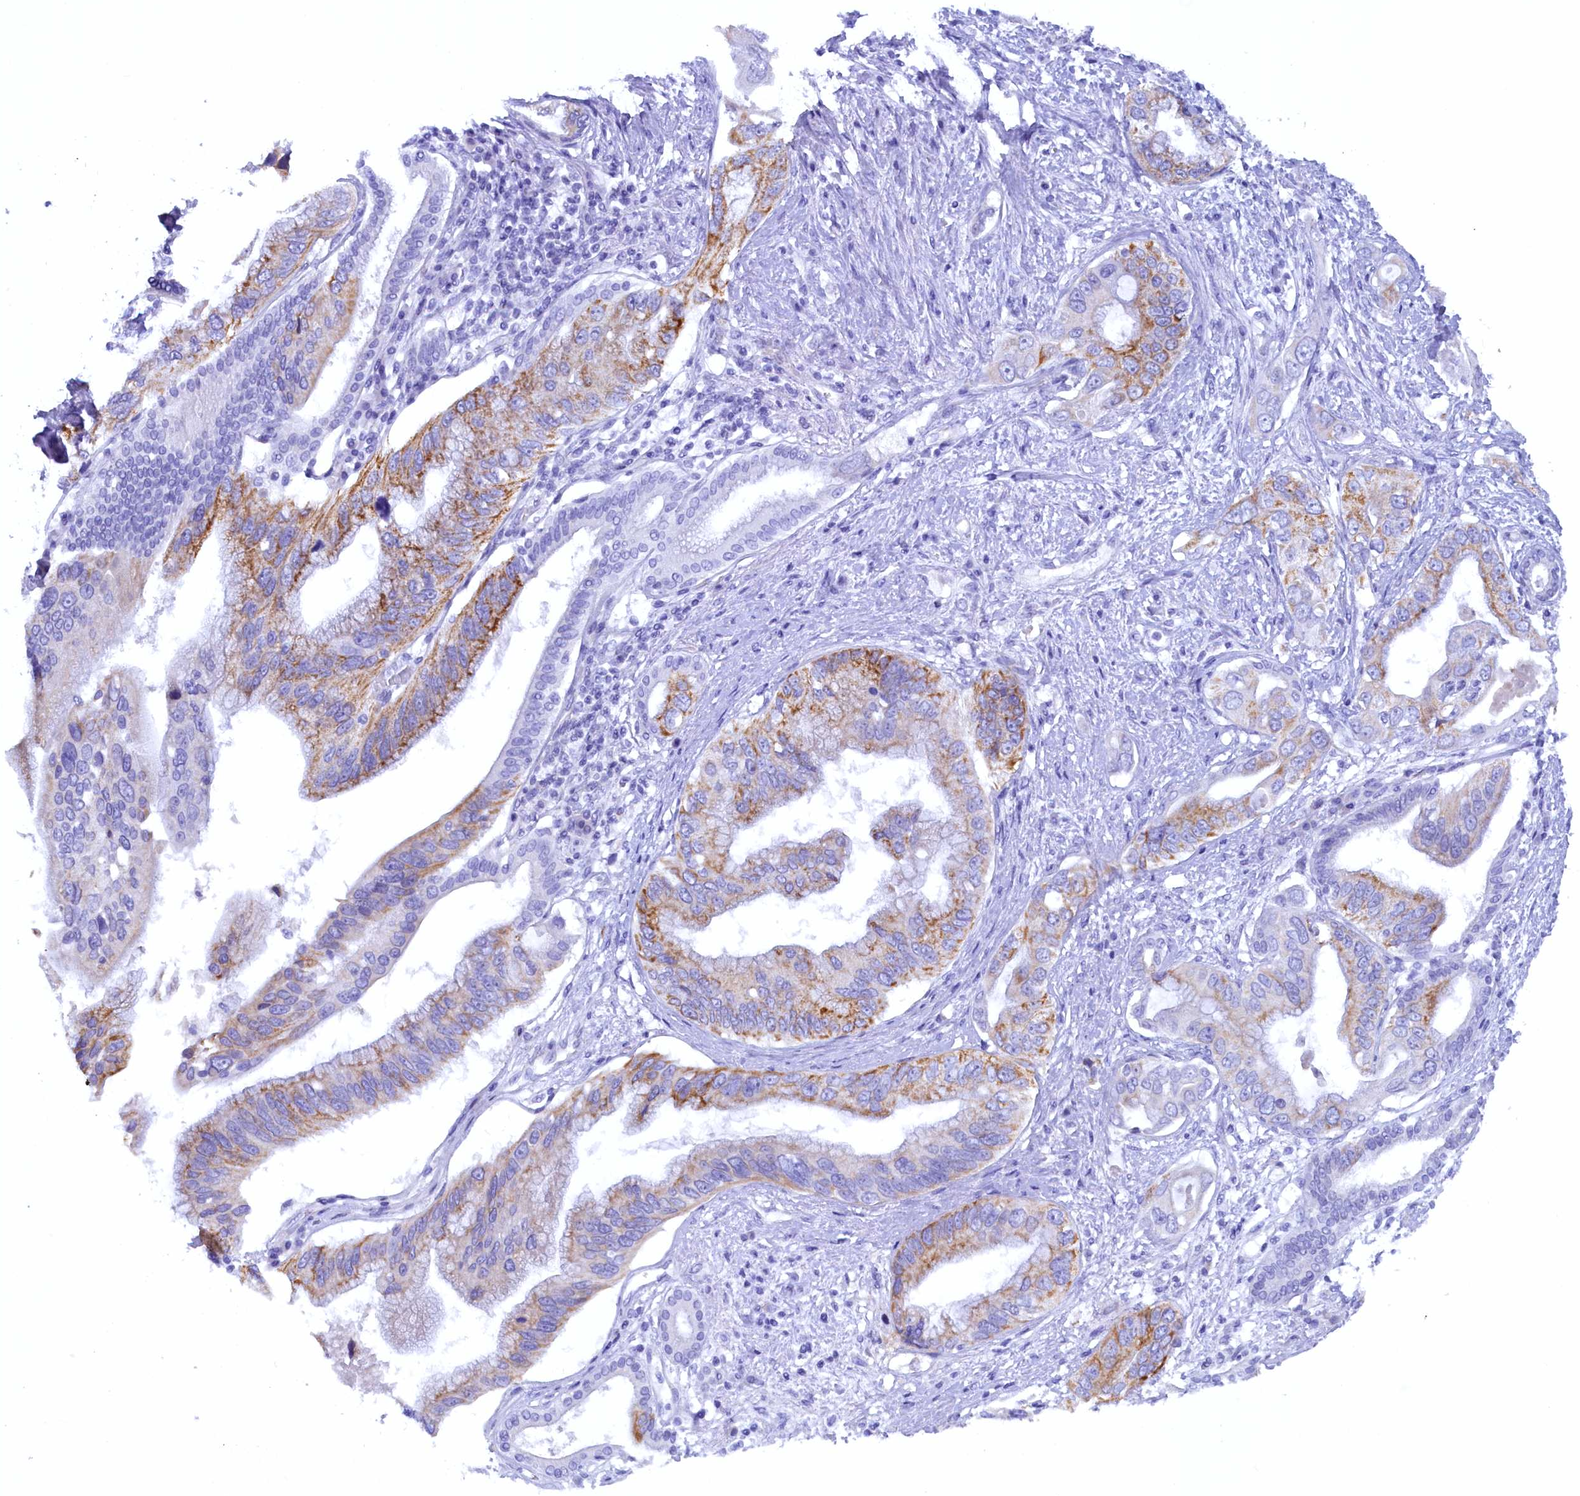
{"staining": {"intensity": "negative", "quantity": "none", "location": "none"}, "tissue": "pancreatic cancer", "cell_type": "Tumor cells", "image_type": "cancer", "snomed": [{"axis": "morphology", "description": "Inflammation, NOS"}, {"axis": "morphology", "description": "Adenocarcinoma, NOS"}, {"axis": "topography", "description": "Pancreas"}], "caption": "This is an IHC photomicrograph of pancreatic cancer. There is no expression in tumor cells.", "gene": "ZSWIM4", "patient": {"sex": "female", "age": 56}}